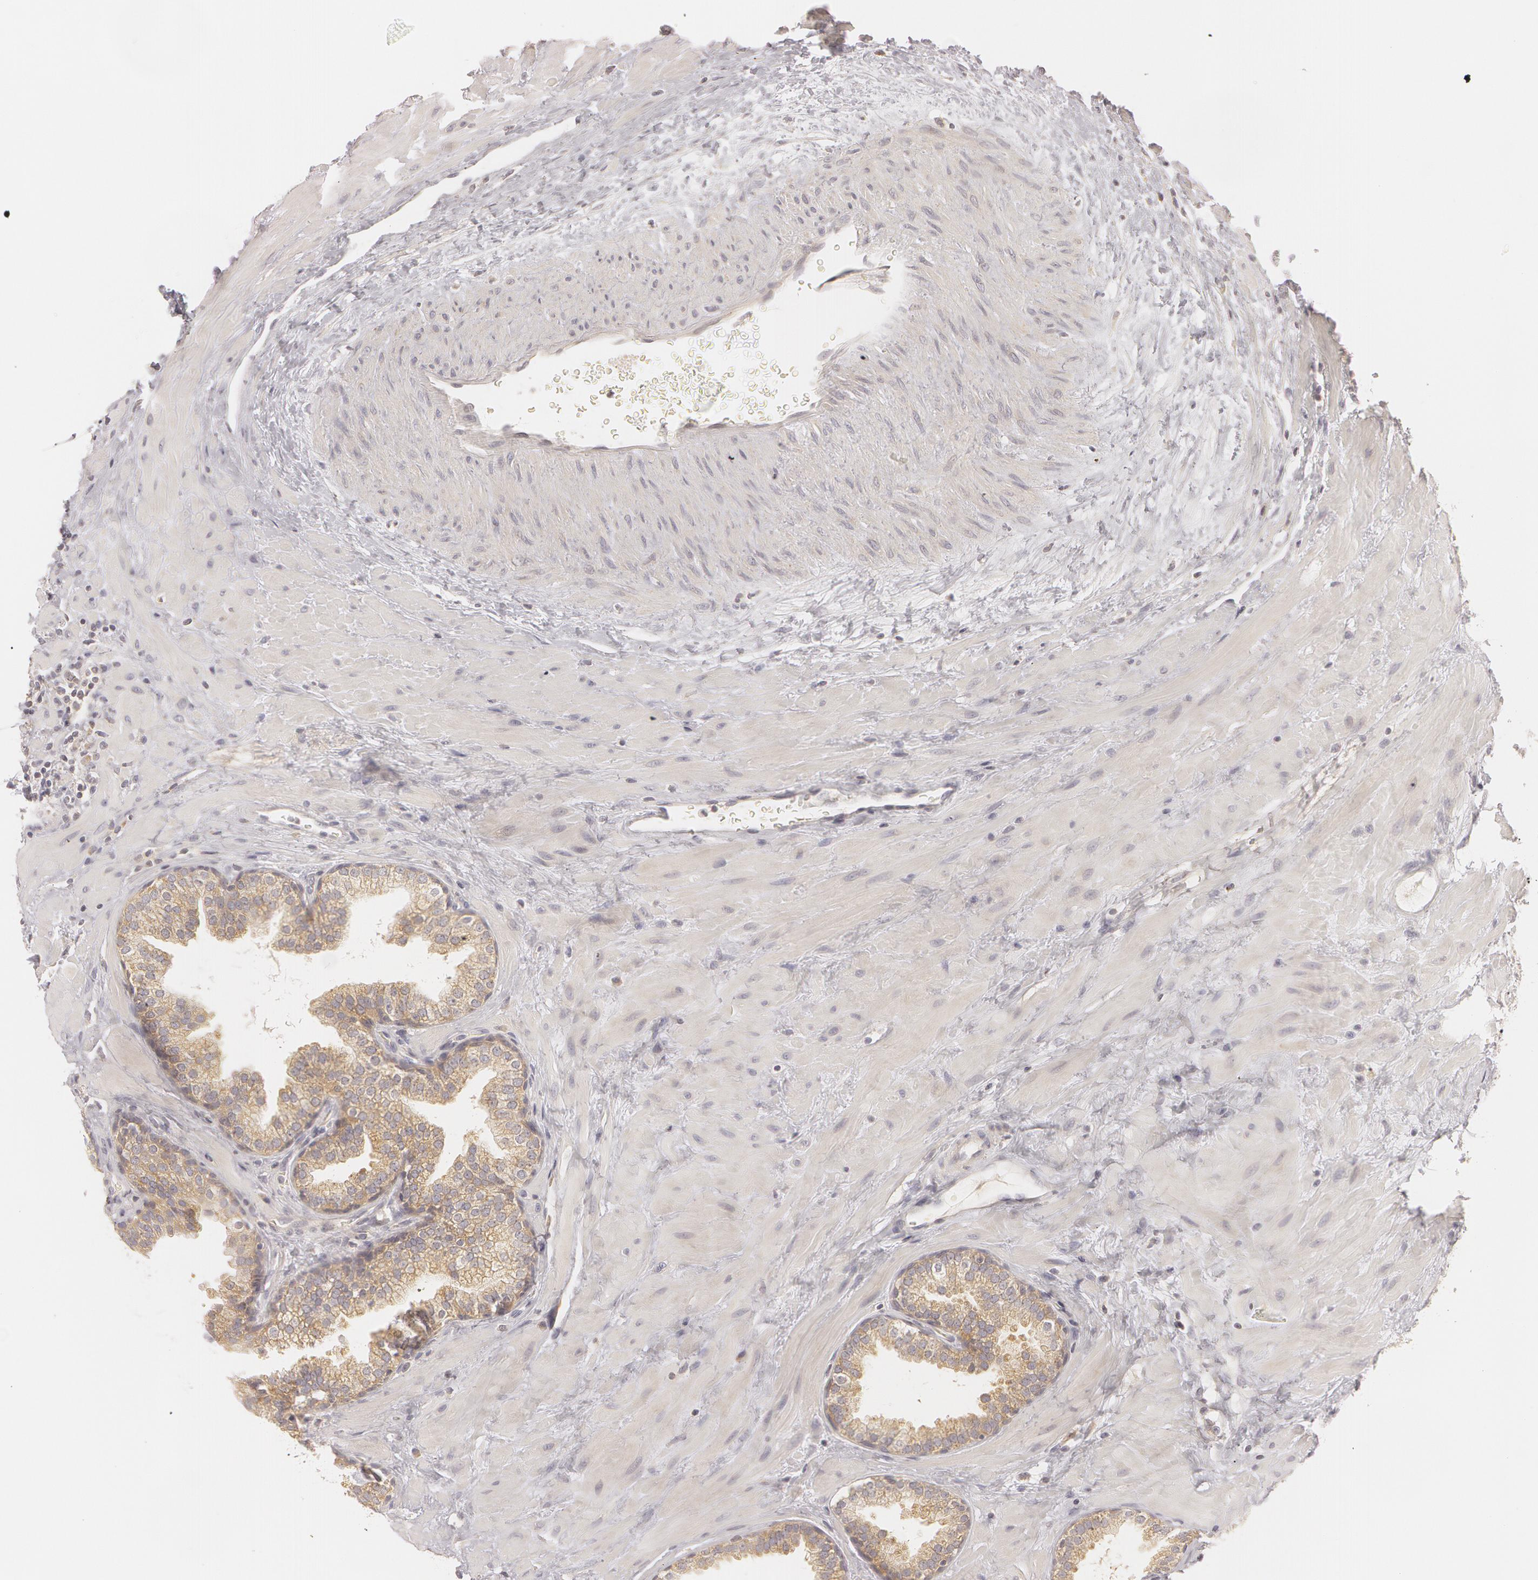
{"staining": {"intensity": "weak", "quantity": ">75%", "location": "cytoplasmic/membranous"}, "tissue": "prostate", "cell_type": "Glandular cells", "image_type": "normal", "snomed": [{"axis": "morphology", "description": "Normal tissue, NOS"}, {"axis": "topography", "description": "Prostate"}], "caption": "Immunohistochemical staining of unremarkable prostate exhibits >75% levels of weak cytoplasmic/membranous protein staining in approximately >75% of glandular cells.", "gene": "RALGAPA1", "patient": {"sex": "male", "age": 51}}